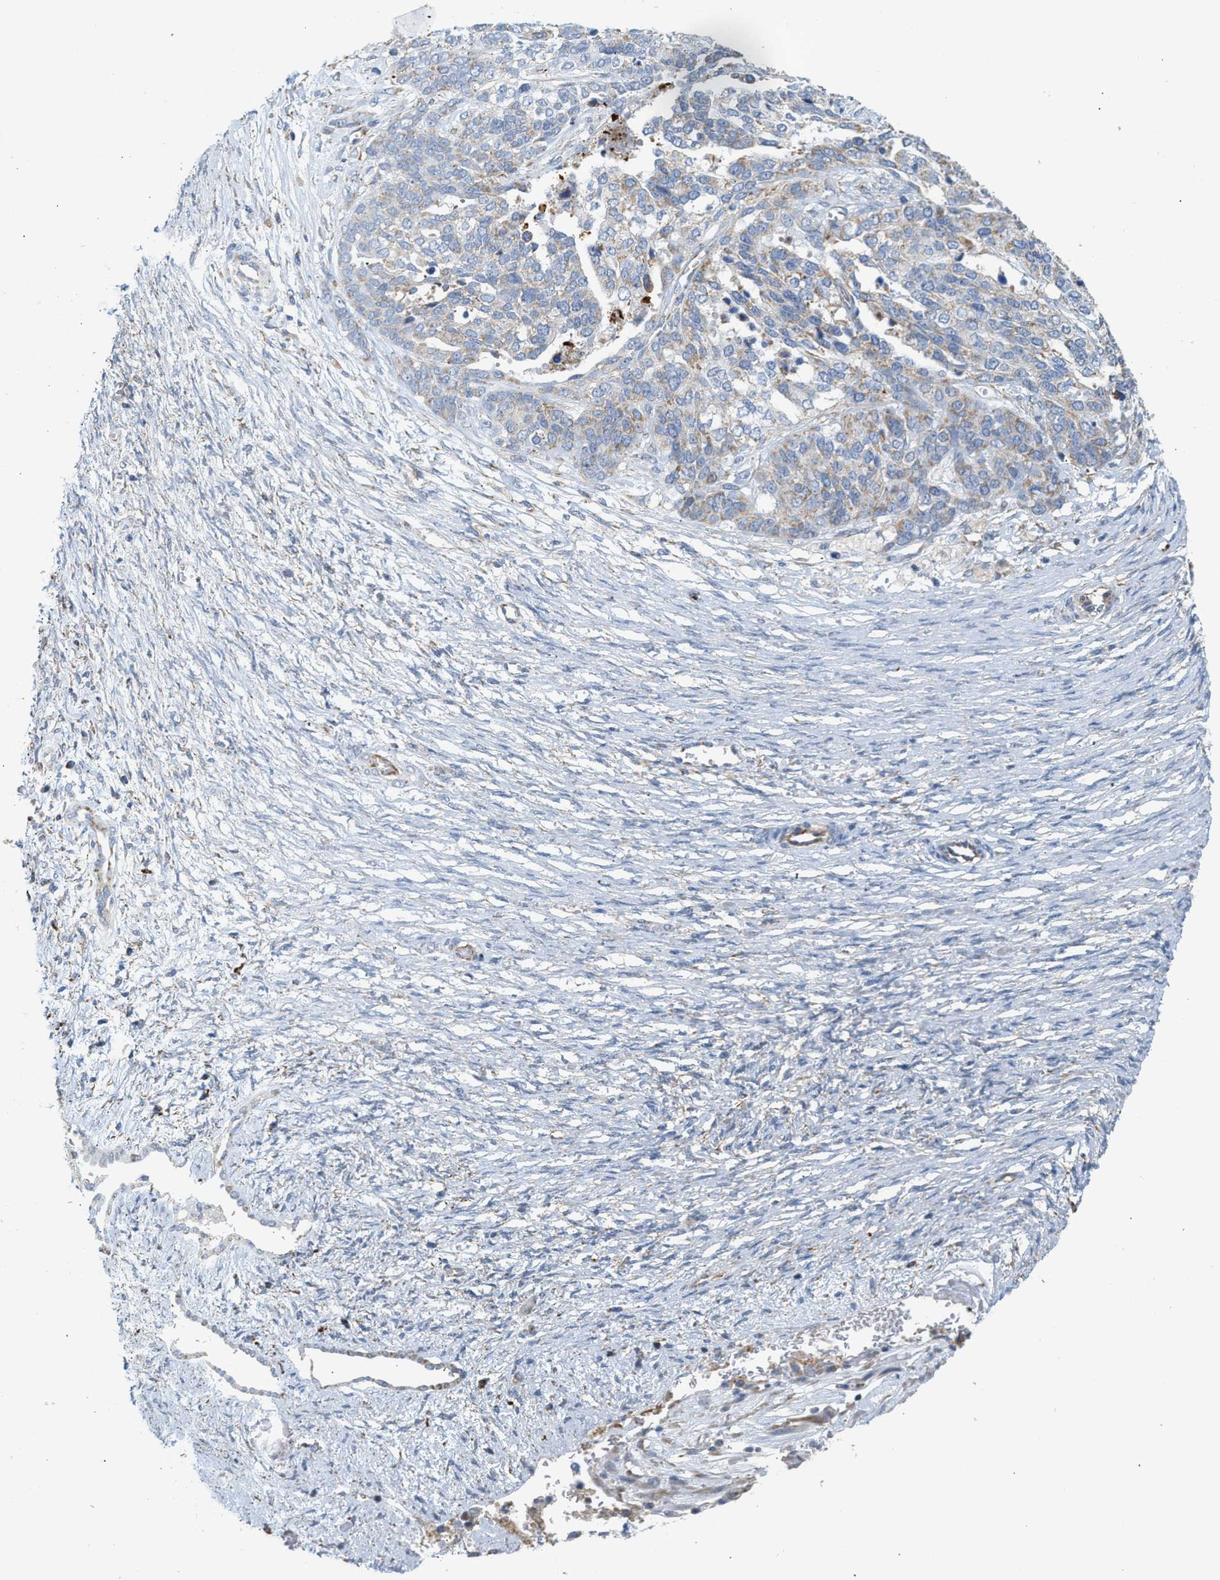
{"staining": {"intensity": "weak", "quantity": "<25%", "location": "cytoplasmic/membranous"}, "tissue": "ovarian cancer", "cell_type": "Tumor cells", "image_type": "cancer", "snomed": [{"axis": "morphology", "description": "Cystadenocarcinoma, serous, NOS"}, {"axis": "topography", "description": "Ovary"}], "caption": "Human ovarian cancer stained for a protein using IHC displays no expression in tumor cells.", "gene": "GOT2", "patient": {"sex": "female", "age": 44}}